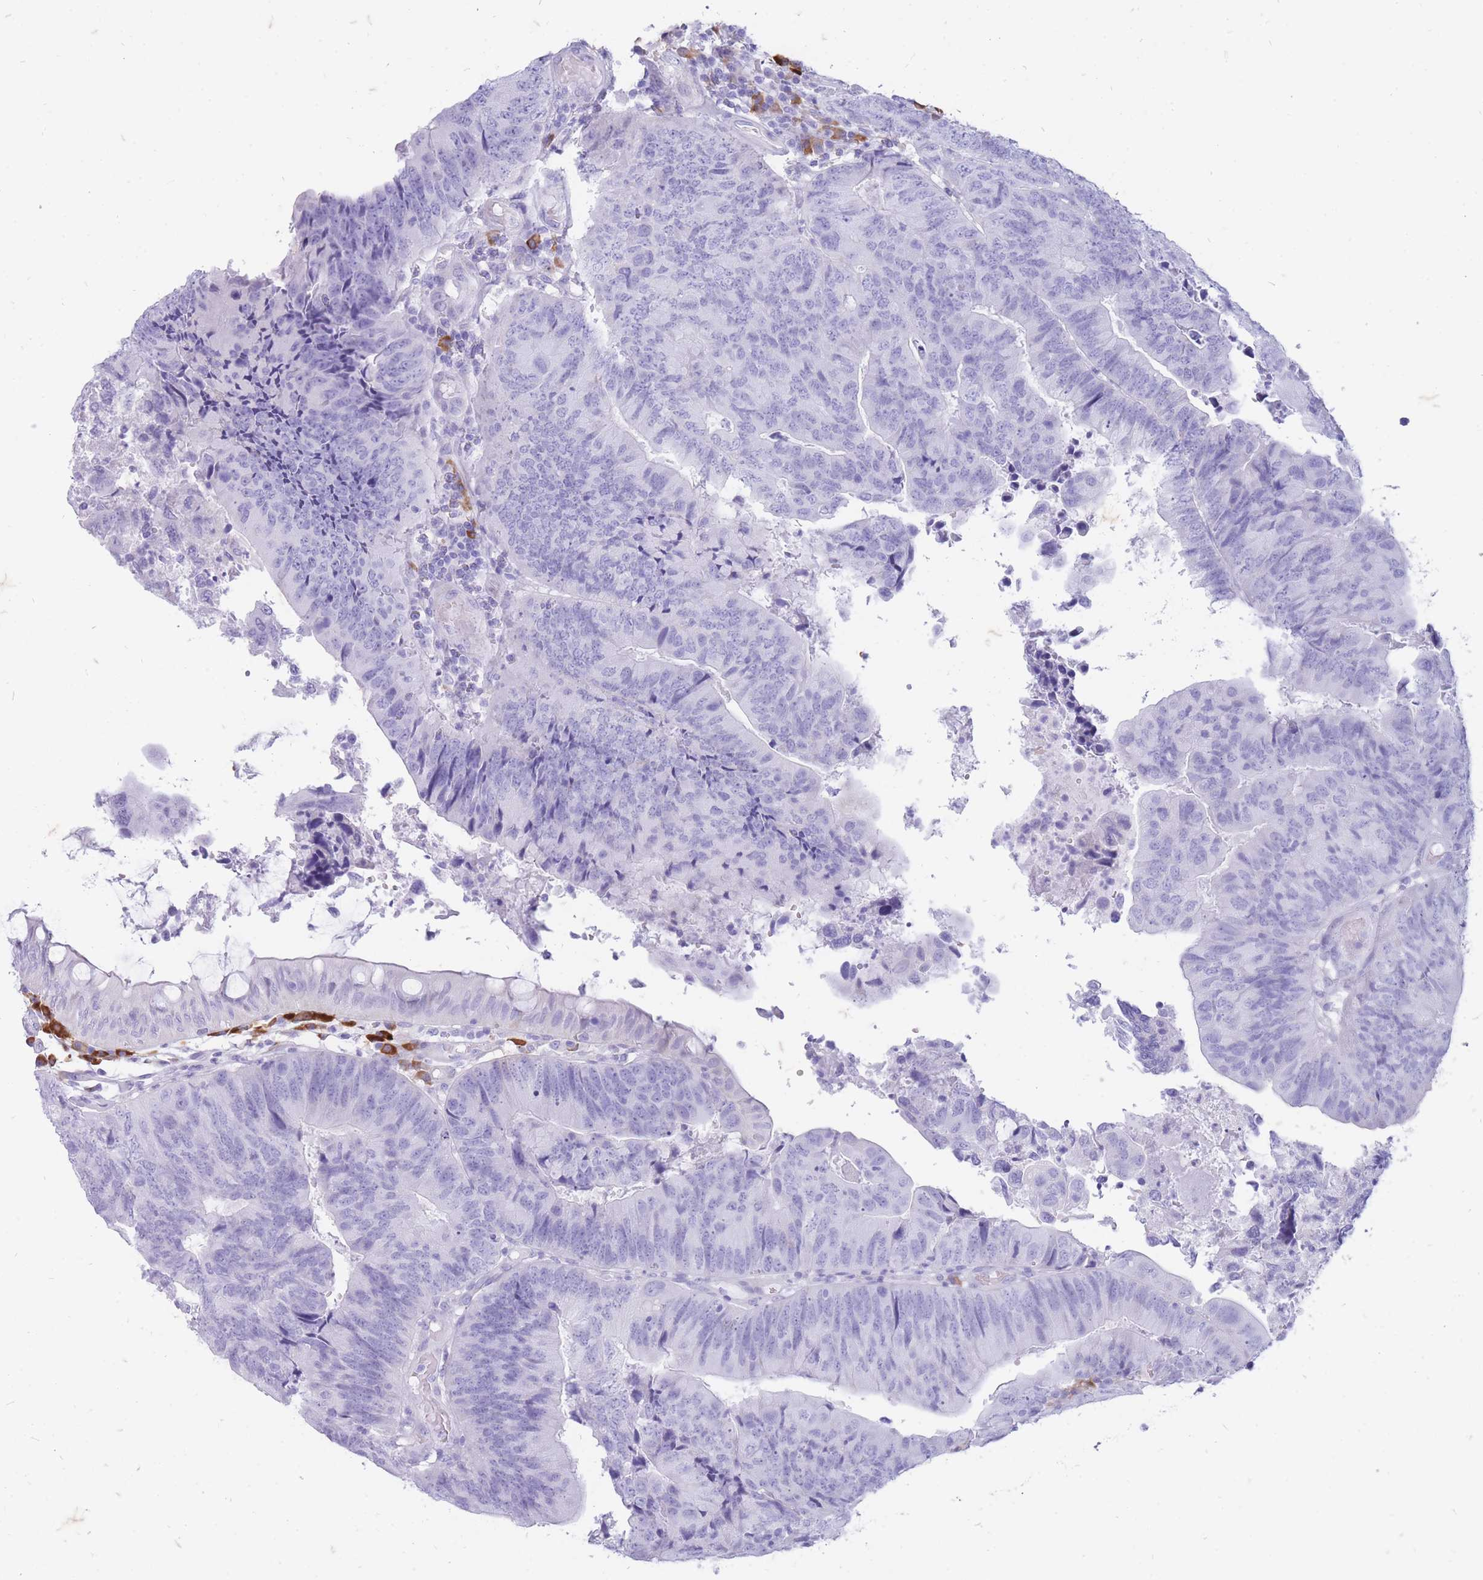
{"staining": {"intensity": "negative", "quantity": "none", "location": "none"}, "tissue": "colorectal cancer", "cell_type": "Tumor cells", "image_type": "cancer", "snomed": [{"axis": "morphology", "description": "Adenocarcinoma, NOS"}, {"axis": "topography", "description": "Colon"}], "caption": "This is a micrograph of IHC staining of colorectal cancer, which shows no expression in tumor cells.", "gene": "ZFP37", "patient": {"sex": "female", "age": 67}}